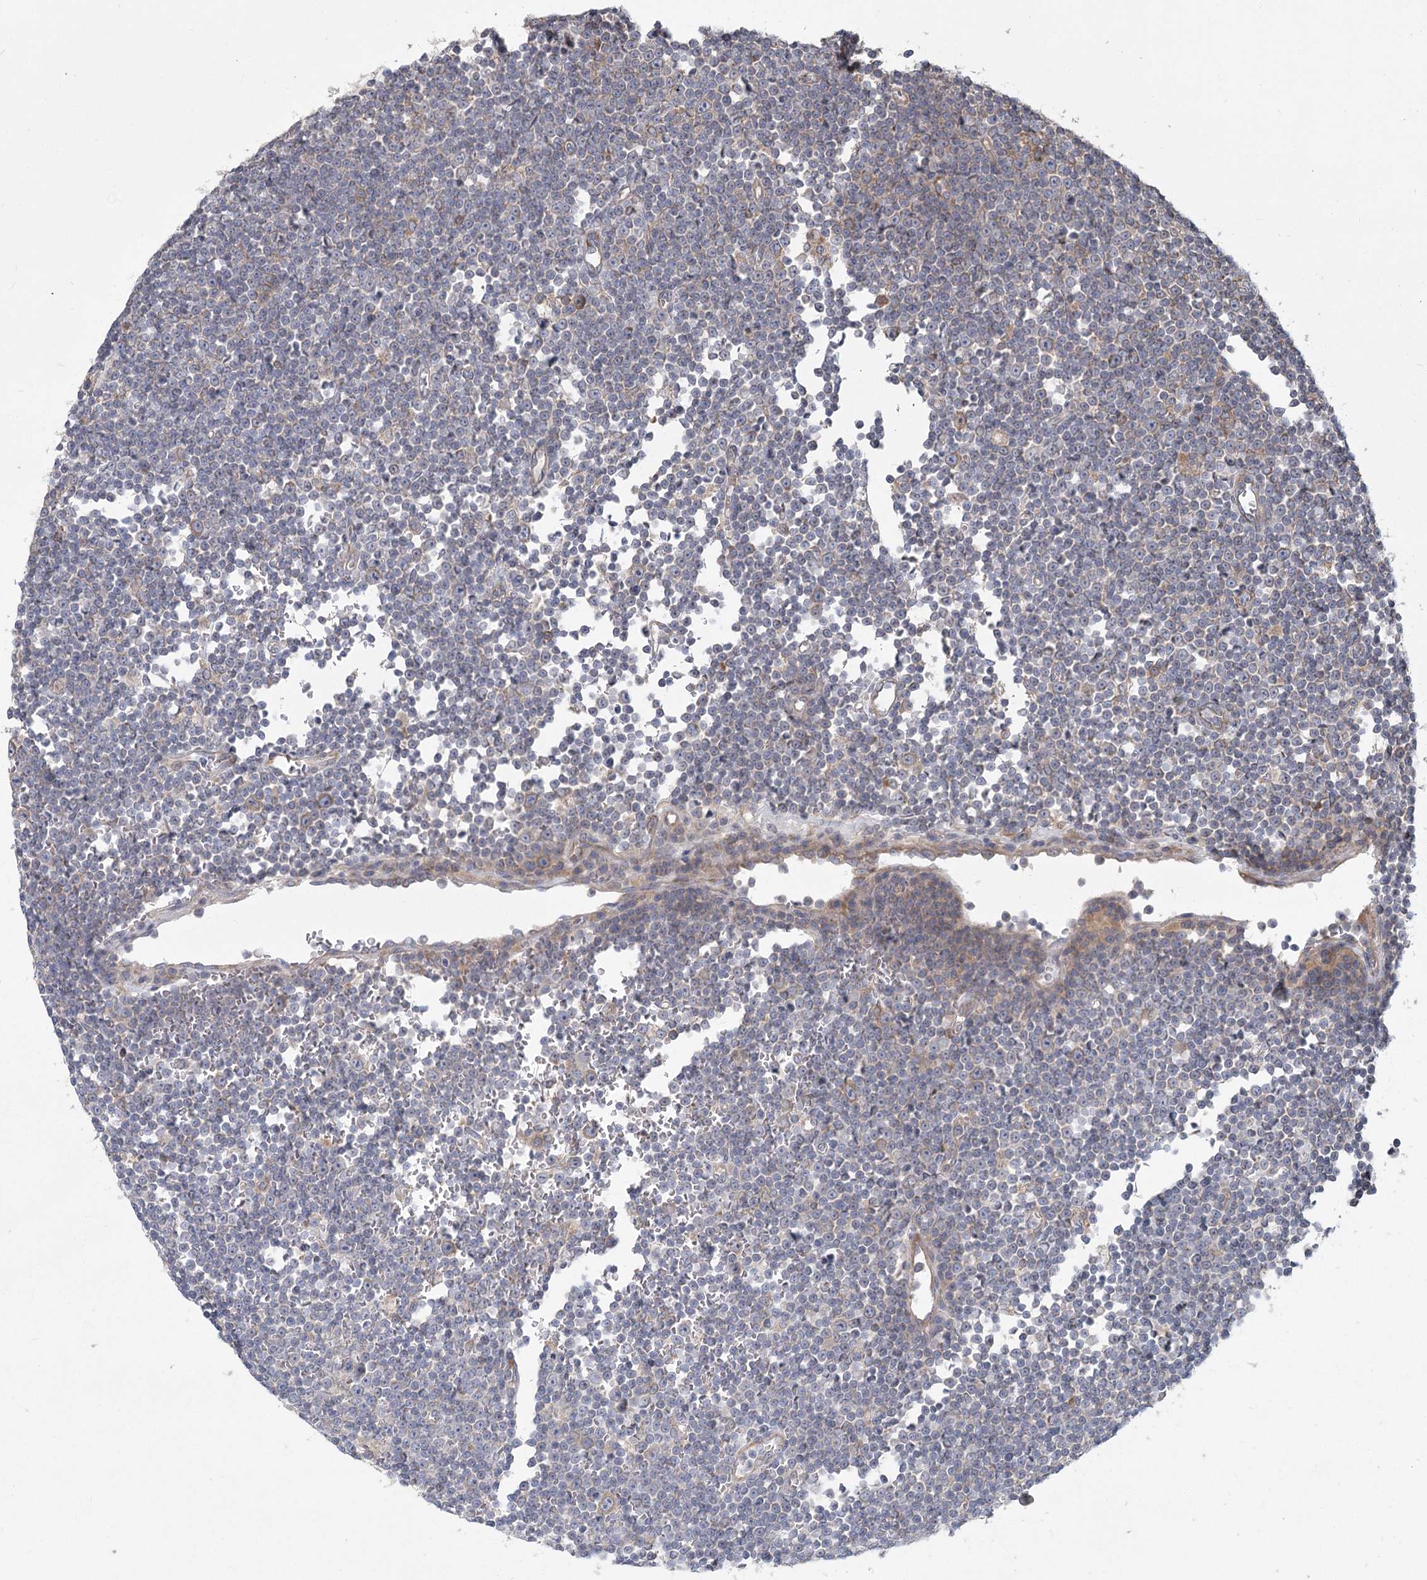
{"staining": {"intensity": "negative", "quantity": "none", "location": "none"}, "tissue": "lymphoma", "cell_type": "Tumor cells", "image_type": "cancer", "snomed": [{"axis": "morphology", "description": "Malignant lymphoma, non-Hodgkin's type, Low grade"}, {"axis": "topography", "description": "Lymph node"}], "caption": "Immunohistochemical staining of lymphoma exhibits no significant staining in tumor cells.", "gene": "CNTLN", "patient": {"sex": "female", "age": 67}}